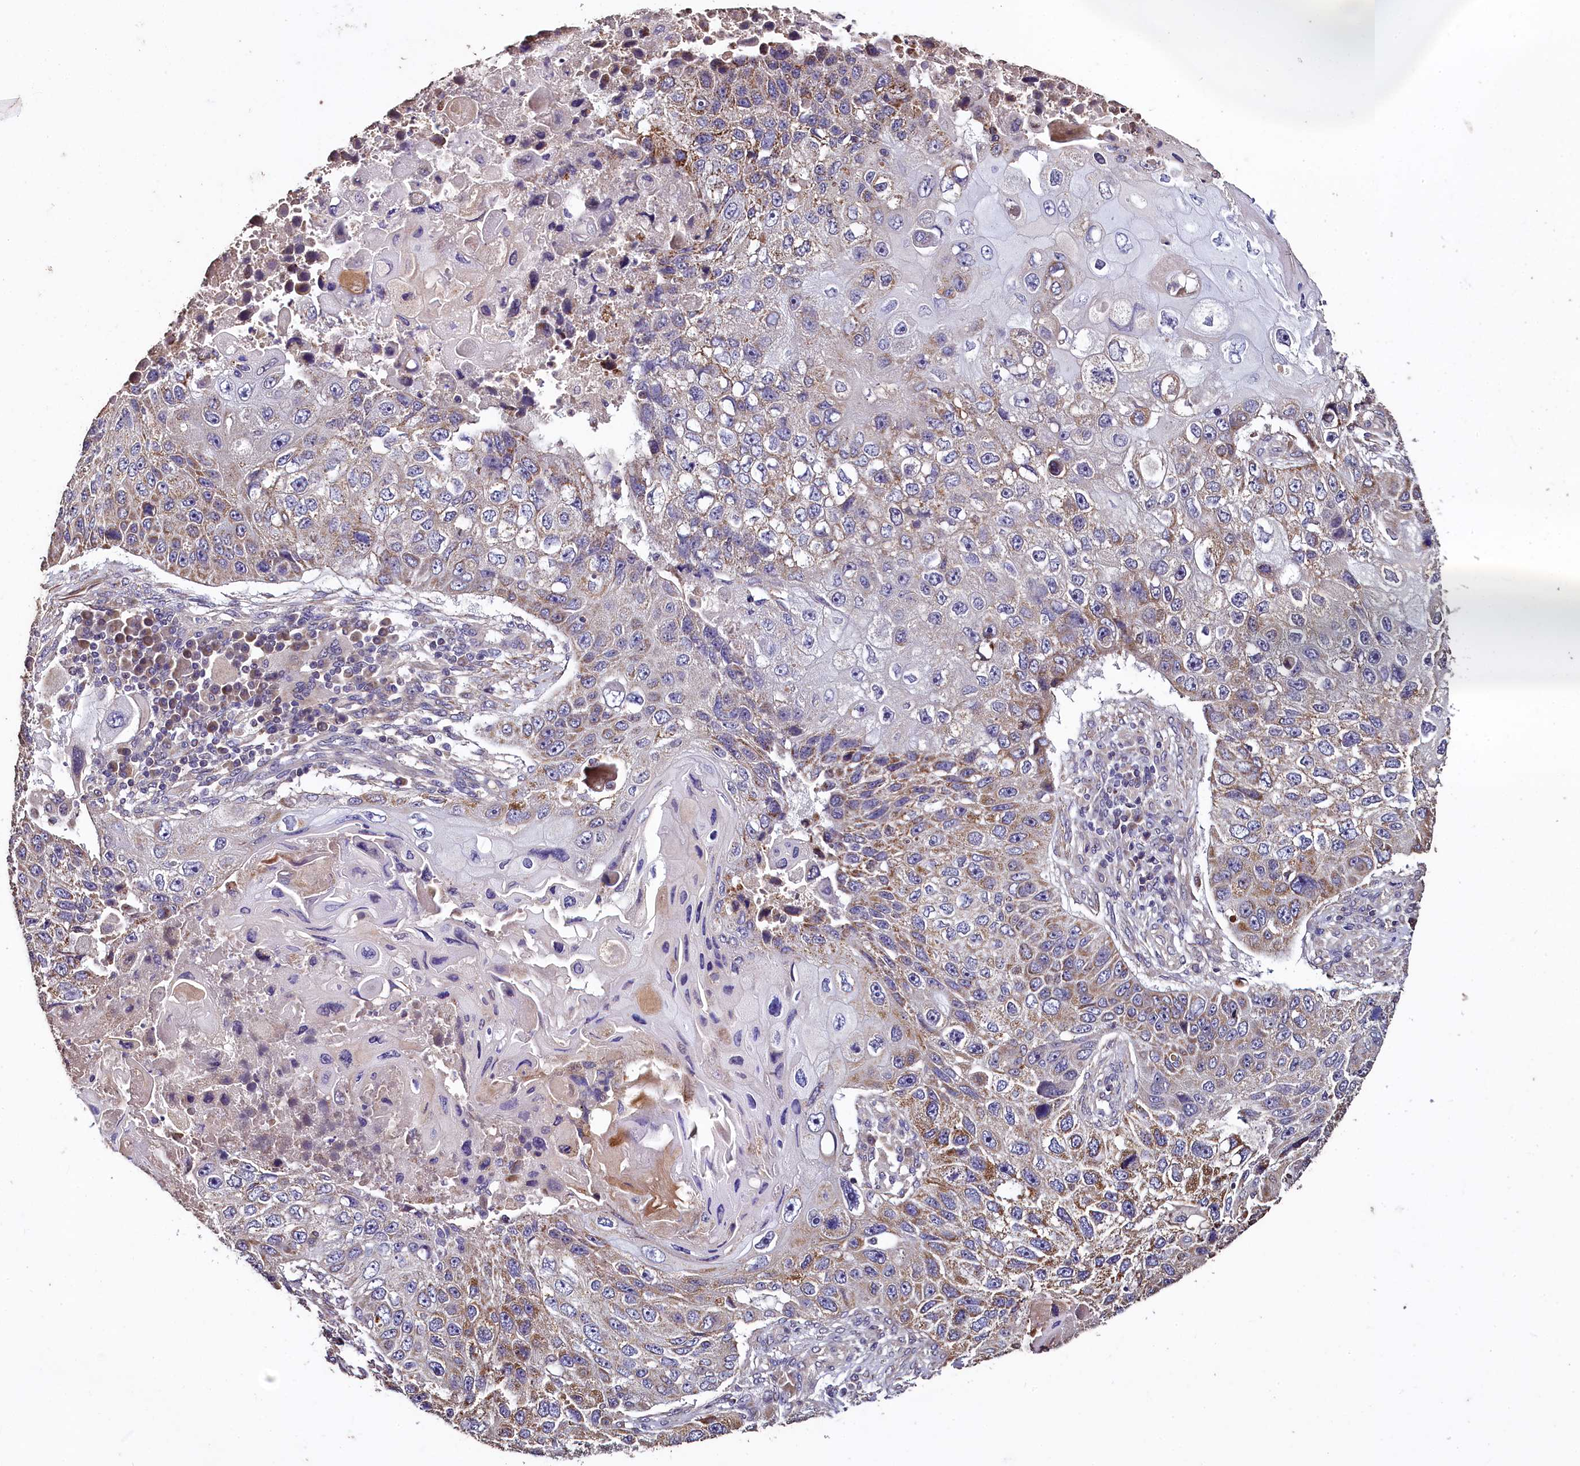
{"staining": {"intensity": "moderate", "quantity": "<25%", "location": "cytoplasmic/membranous"}, "tissue": "lung cancer", "cell_type": "Tumor cells", "image_type": "cancer", "snomed": [{"axis": "morphology", "description": "Squamous cell carcinoma, NOS"}, {"axis": "topography", "description": "Lung"}], "caption": "Squamous cell carcinoma (lung) stained with DAB immunohistochemistry (IHC) shows low levels of moderate cytoplasmic/membranous positivity in approximately <25% of tumor cells. Nuclei are stained in blue.", "gene": "COQ9", "patient": {"sex": "male", "age": 61}}